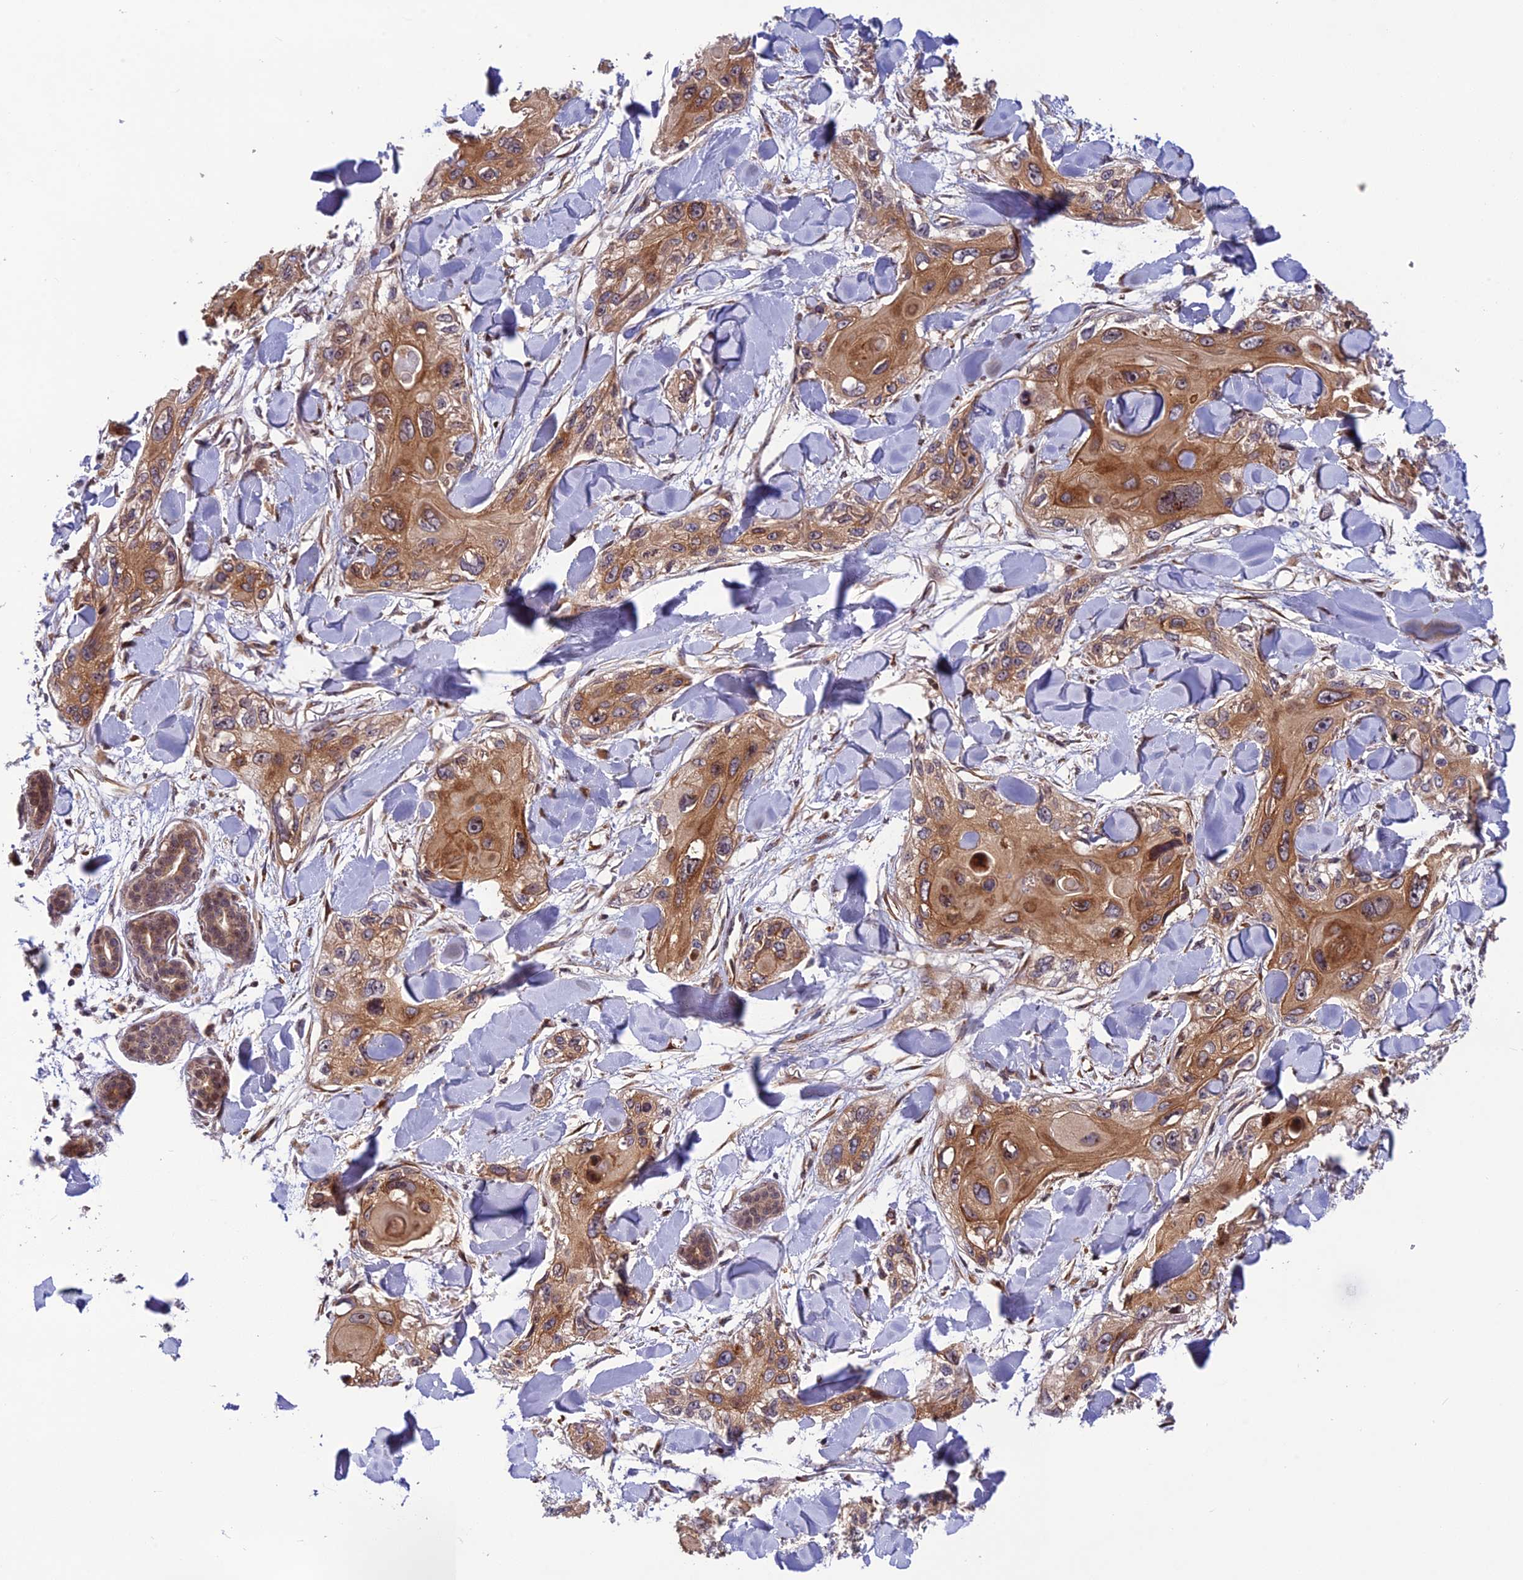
{"staining": {"intensity": "moderate", "quantity": ">75%", "location": "cytoplasmic/membranous"}, "tissue": "skin cancer", "cell_type": "Tumor cells", "image_type": "cancer", "snomed": [{"axis": "morphology", "description": "Normal tissue, NOS"}, {"axis": "morphology", "description": "Squamous cell carcinoma, NOS"}, {"axis": "topography", "description": "Skin"}], "caption": "Brown immunohistochemical staining in human skin cancer (squamous cell carcinoma) reveals moderate cytoplasmic/membranous staining in about >75% of tumor cells. The staining was performed using DAB, with brown indicating positive protein expression. Nuclei are stained blue with hematoxylin.", "gene": "SMIM7", "patient": {"sex": "male", "age": 72}}